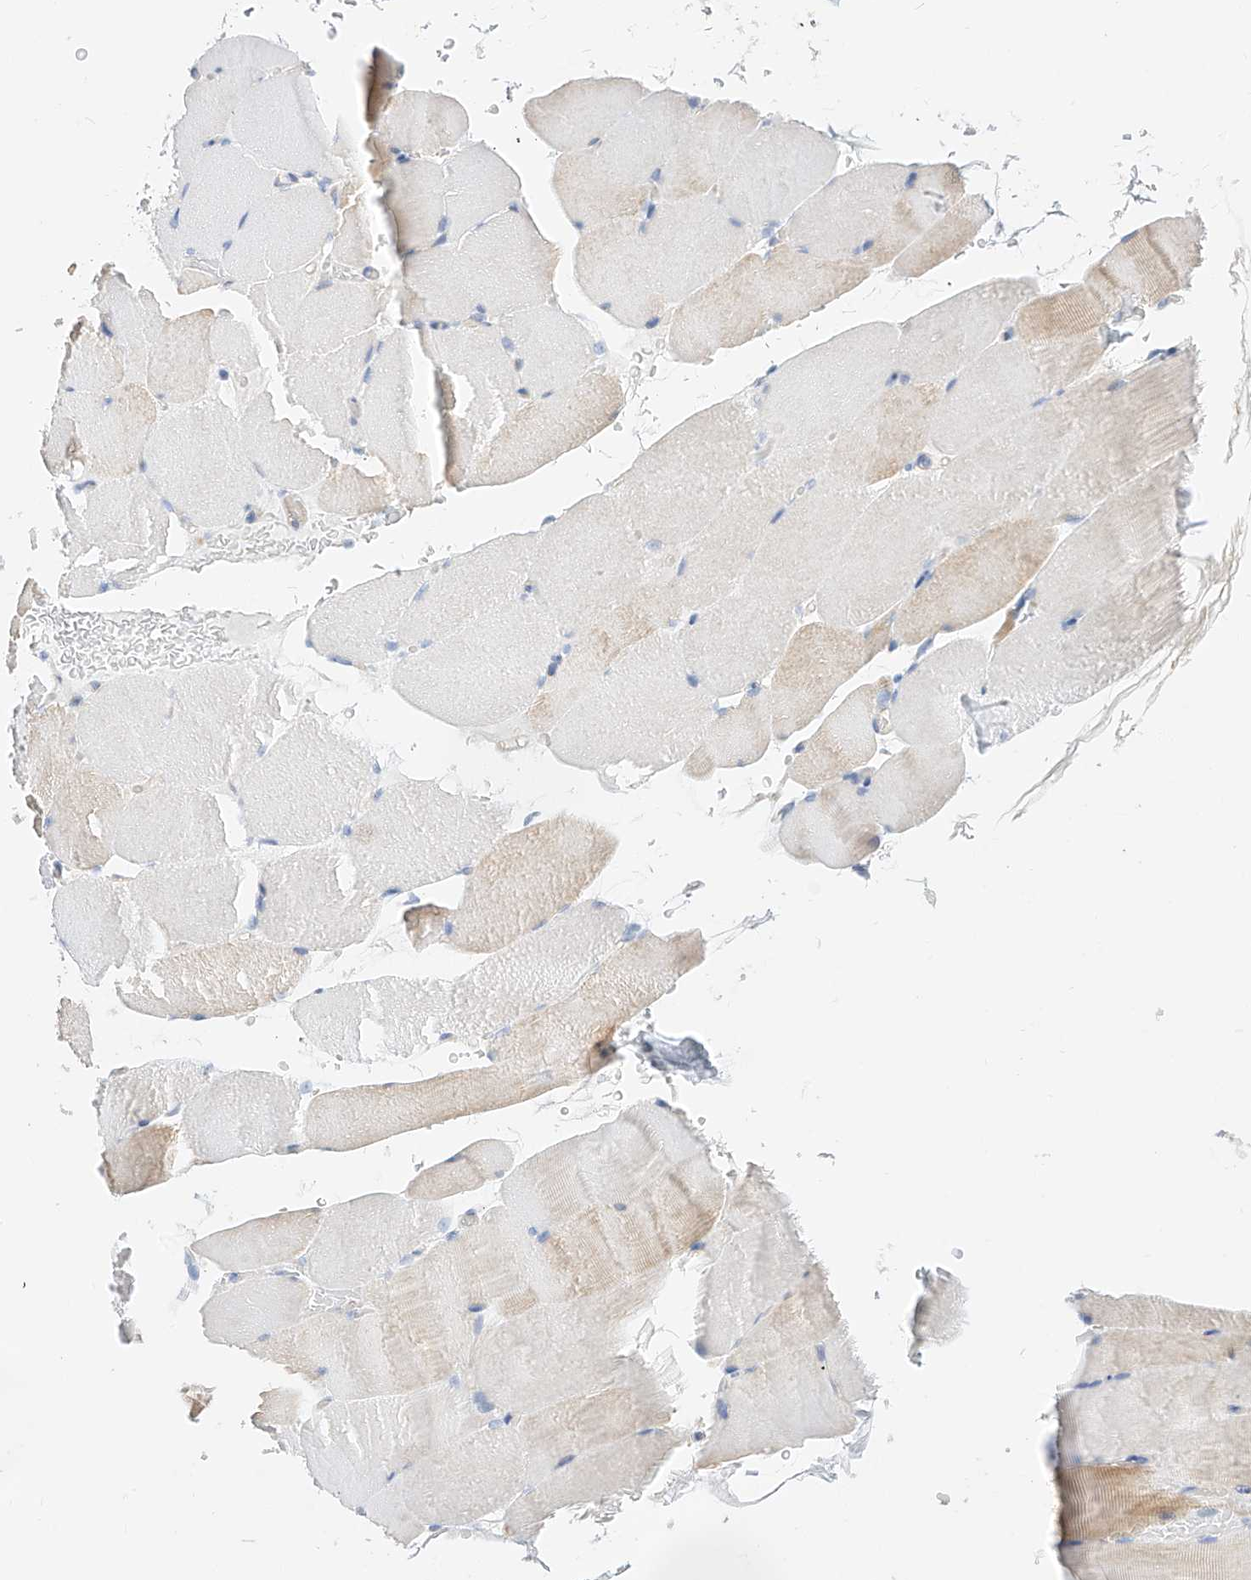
{"staining": {"intensity": "weak", "quantity": "<25%", "location": "cytoplasmic/membranous"}, "tissue": "skeletal muscle", "cell_type": "Myocytes", "image_type": "normal", "snomed": [{"axis": "morphology", "description": "Normal tissue, NOS"}, {"axis": "topography", "description": "Skeletal muscle"}, {"axis": "topography", "description": "Parathyroid gland"}], "caption": "Skeletal muscle was stained to show a protein in brown. There is no significant expression in myocytes. The staining was performed using DAB (3,3'-diaminobenzidine) to visualize the protein expression in brown, while the nuclei were stained in blue with hematoxylin (Magnification: 20x).", "gene": "SBSPON", "patient": {"sex": "female", "age": 37}}